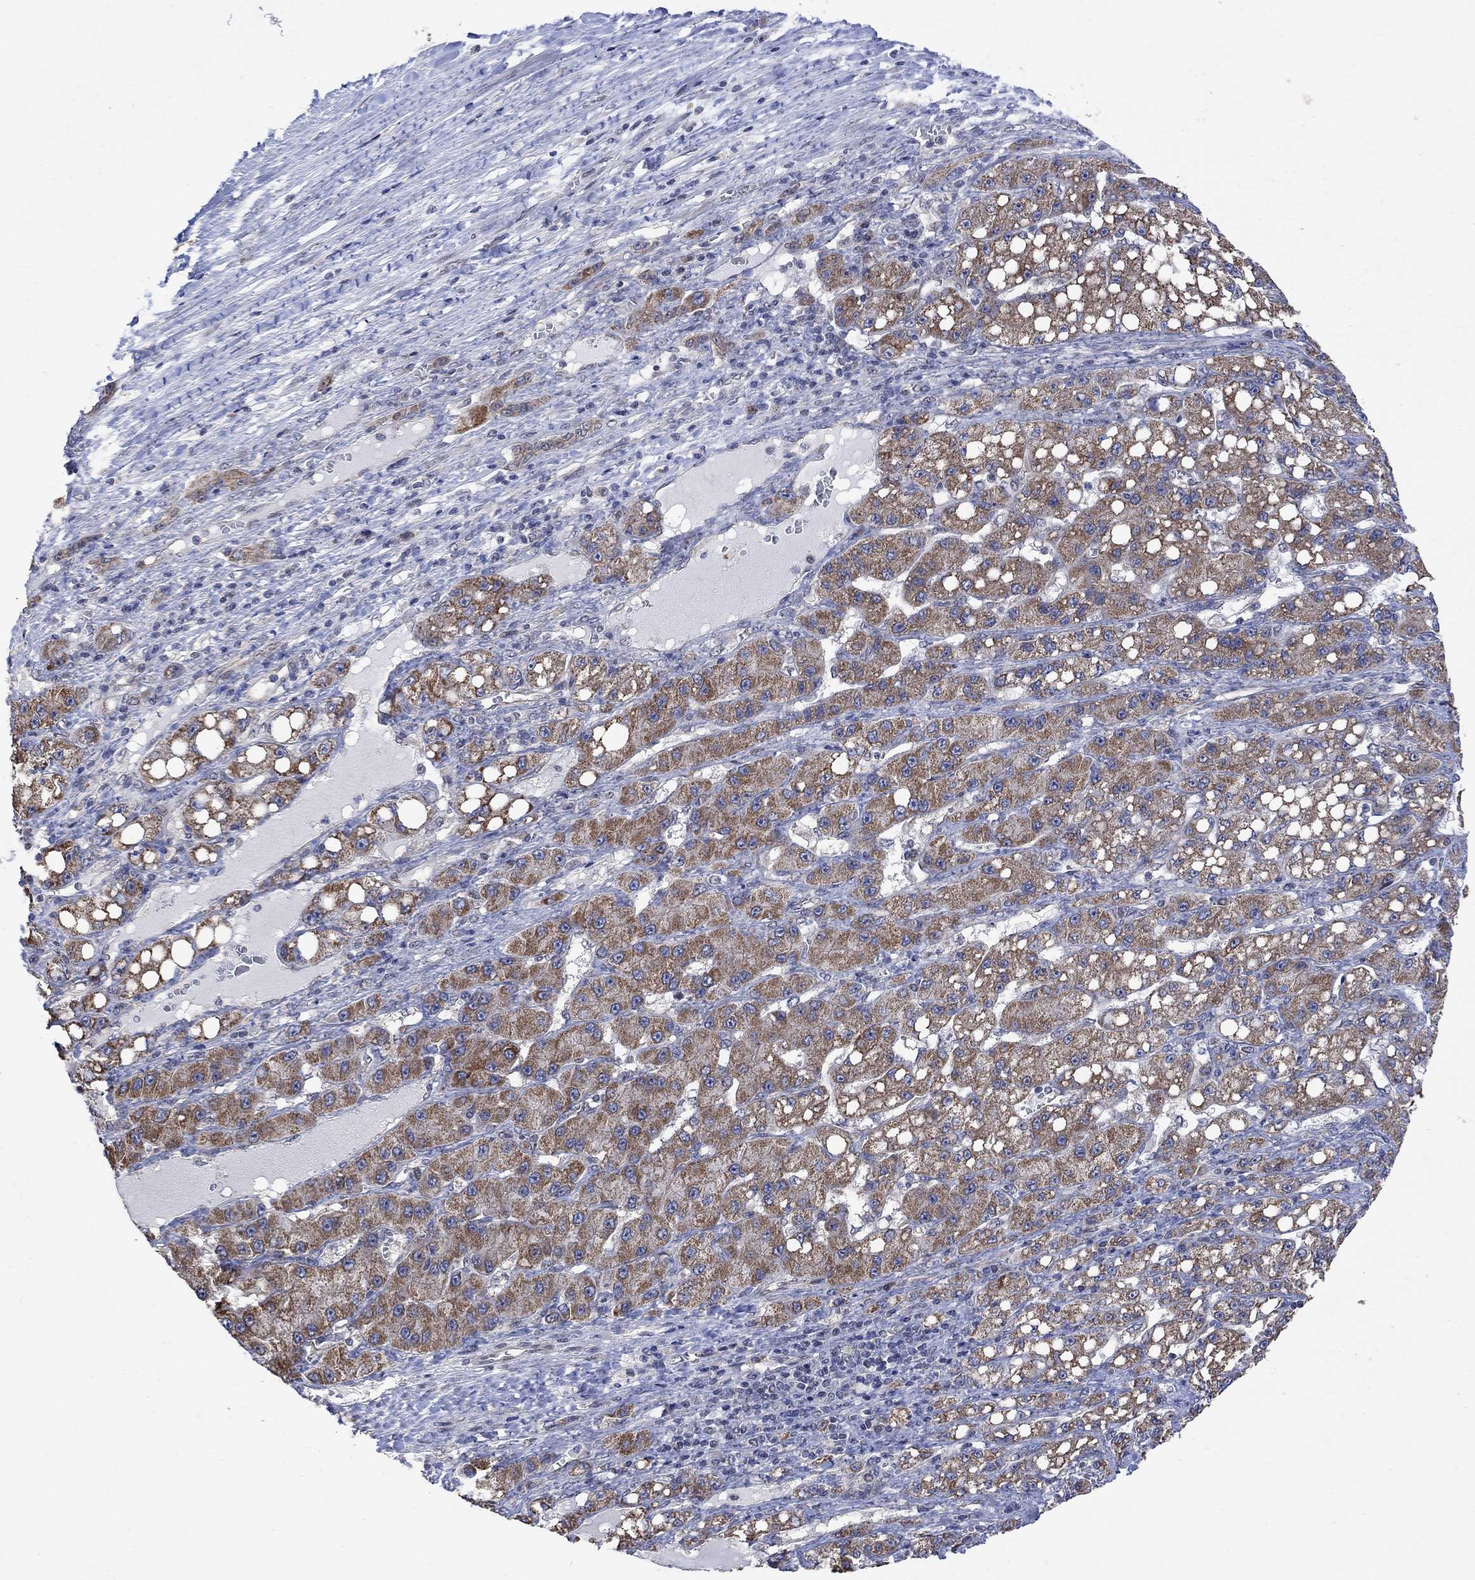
{"staining": {"intensity": "strong", "quantity": ">75%", "location": "cytoplasmic/membranous"}, "tissue": "liver cancer", "cell_type": "Tumor cells", "image_type": "cancer", "snomed": [{"axis": "morphology", "description": "Carcinoma, Hepatocellular, NOS"}, {"axis": "topography", "description": "Liver"}], "caption": "Strong cytoplasmic/membranous protein expression is present in about >75% of tumor cells in liver cancer (hepatocellular carcinoma).", "gene": "ANKRA2", "patient": {"sex": "female", "age": 65}}